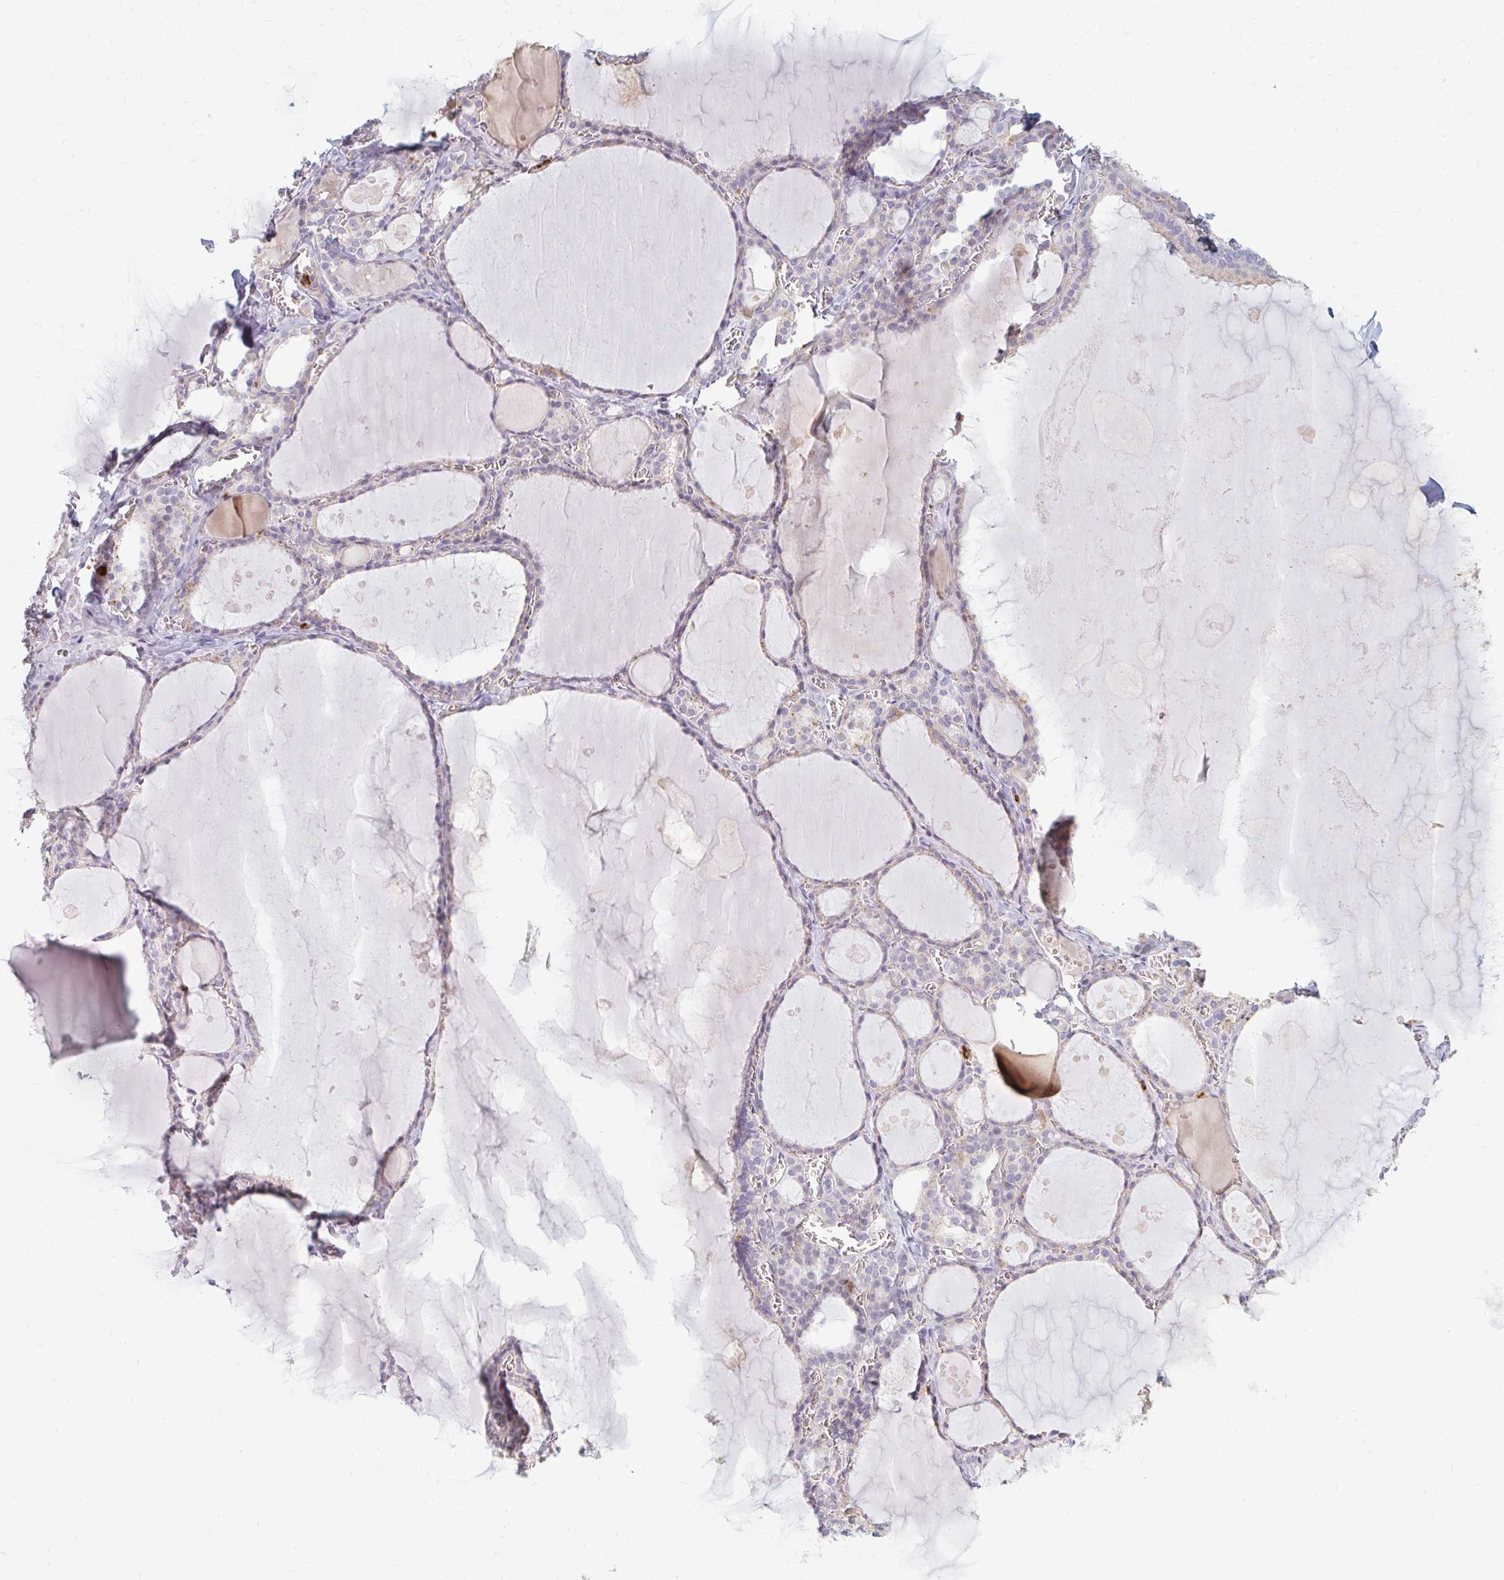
{"staining": {"intensity": "negative", "quantity": "none", "location": "none"}, "tissue": "thyroid gland", "cell_type": "Glandular cells", "image_type": "normal", "snomed": [{"axis": "morphology", "description": "Normal tissue, NOS"}, {"axis": "topography", "description": "Thyroid gland"}], "caption": "The IHC photomicrograph has no significant positivity in glandular cells of thyroid gland. The staining is performed using DAB brown chromogen with nuclei counter-stained in using hematoxylin.", "gene": "RAB33A", "patient": {"sex": "male", "age": 56}}